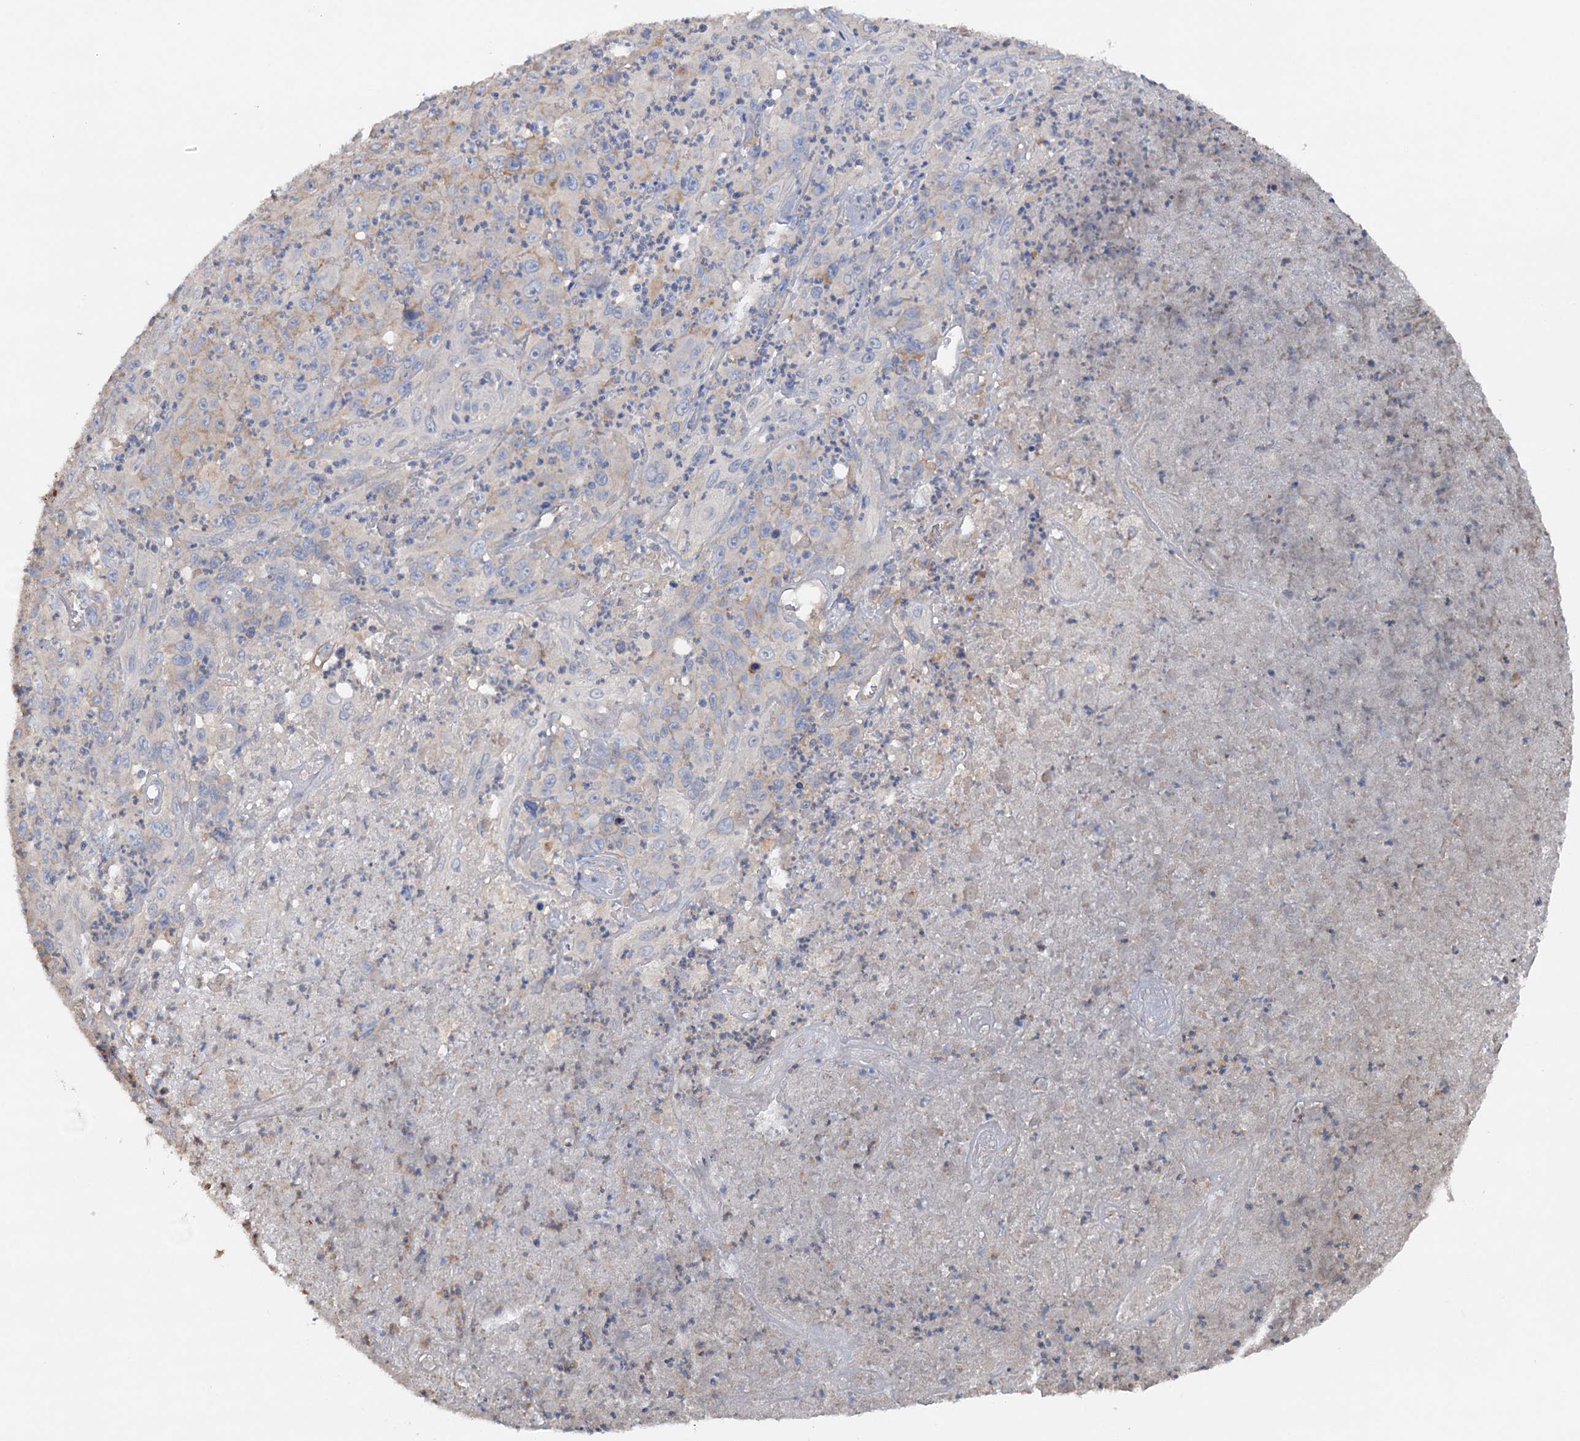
{"staining": {"intensity": "weak", "quantity": "<25%", "location": "cytoplasmic/membranous"}, "tissue": "melanoma", "cell_type": "Tumor cells", "image_type": "cancer", "snomed": [{"axis": "morphology", "description": "Malignant melanoma, Metastatic site"}, {"axis": "topography", "description": "Brain"}], "caption": "Malignant melanoma (metastatic site) was stained to show a protein in brown. There is no significant positivity in tumor cells.", "gene": "ARL13A", "patient": {"sex": "female", "age": 53}}